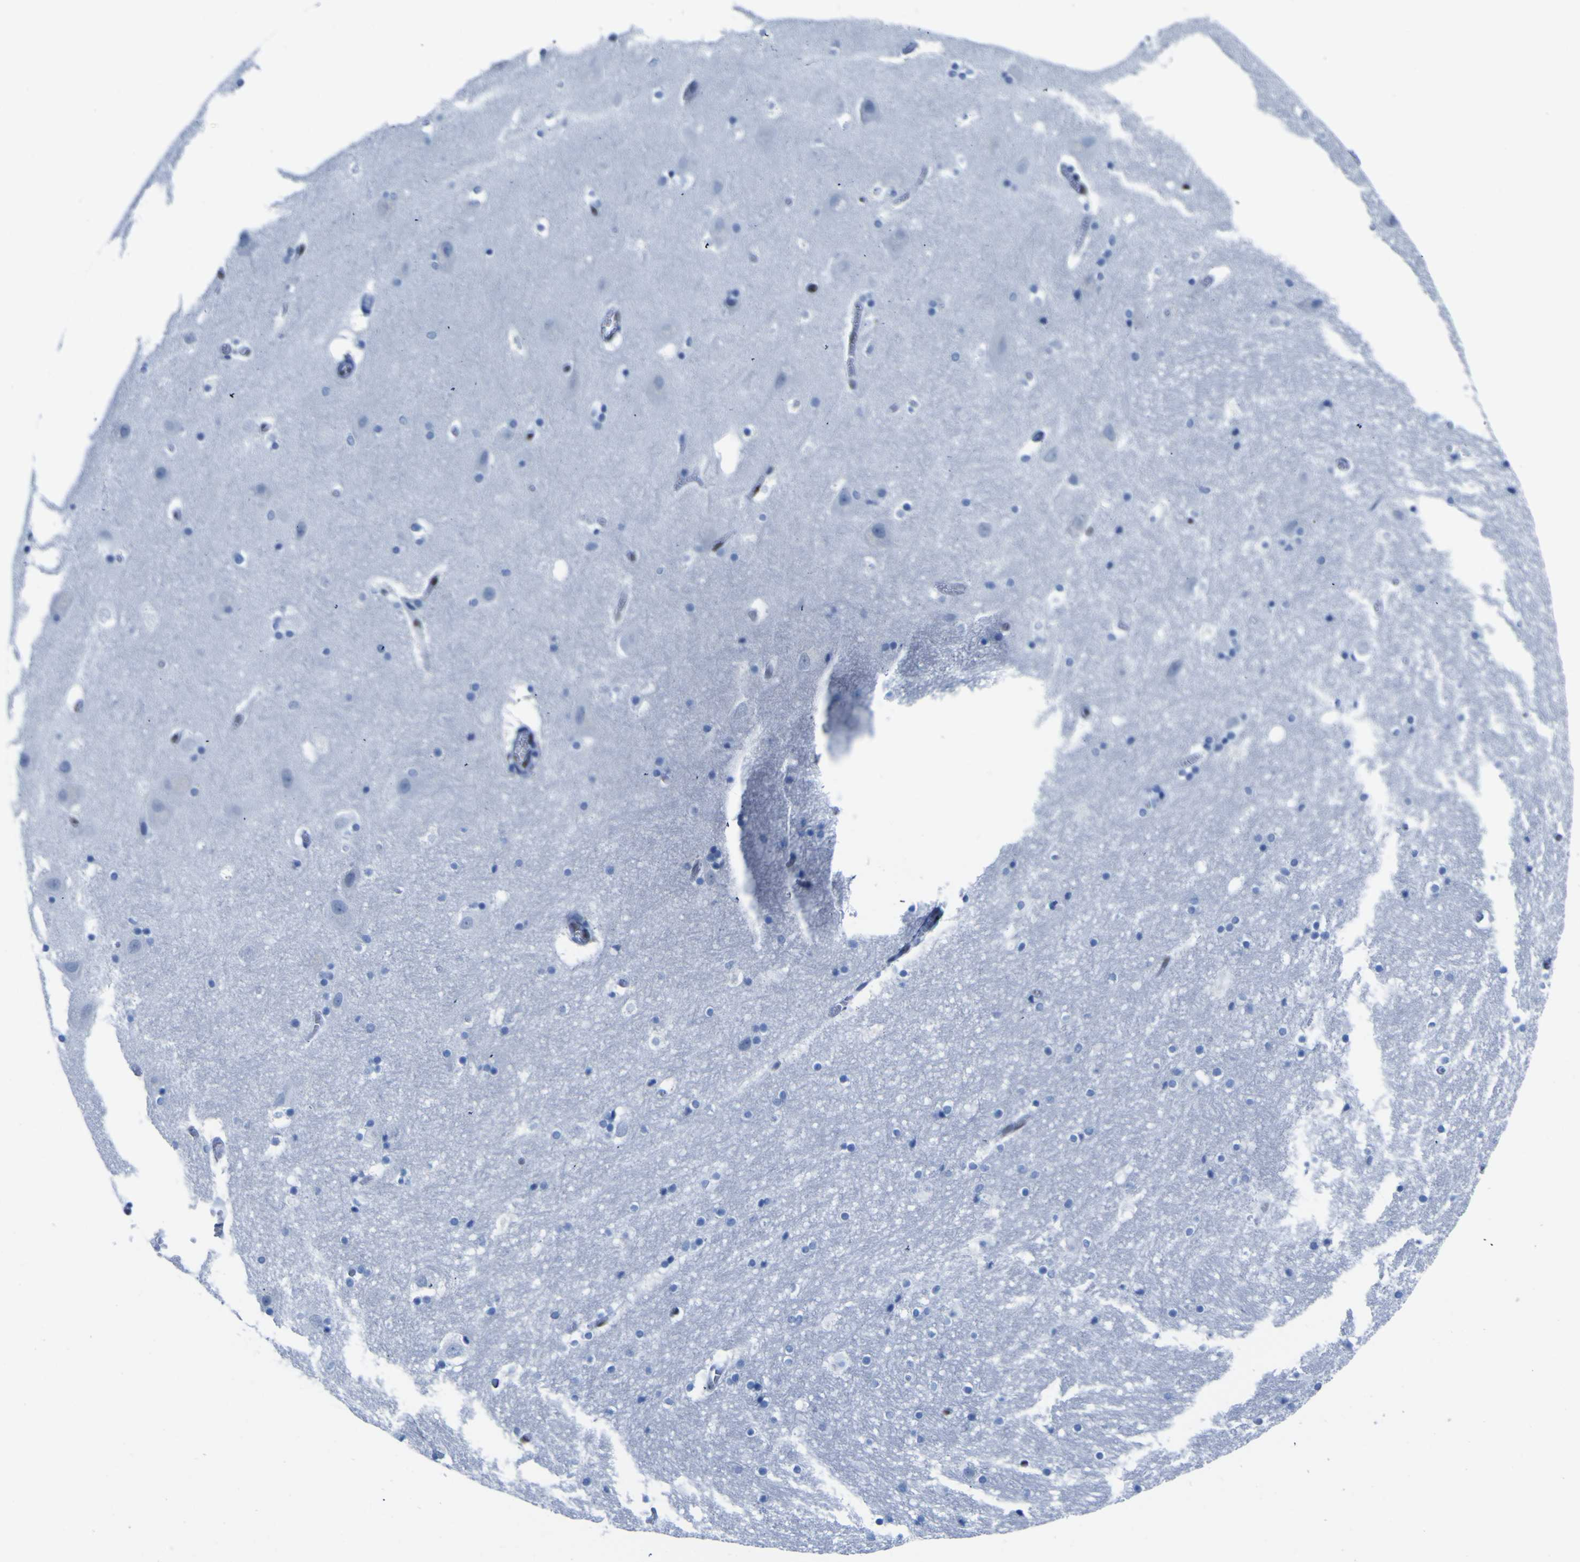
{"staining": {"intensity": "negative", "quantity": "none", "location": "none"}, "tissue": "hippocampus", "cell_type": "Glial cells", "image_type": "normal", "snomed": [{"axis": "morphology", "description": "Normal tissue, NOS"}, {"axis": "topography", "description": "Hippocampus"}], "caption": "DAB (3,3'-diaminobenzidine) immunohistochemical staining of benign human hippocampus exhibits no significant positivity in glial cells. (Brightfield microscopy of DAB IHC at high magnification).", "gene": "DACH1", "patient": {"sex": "male", "age": 45}}